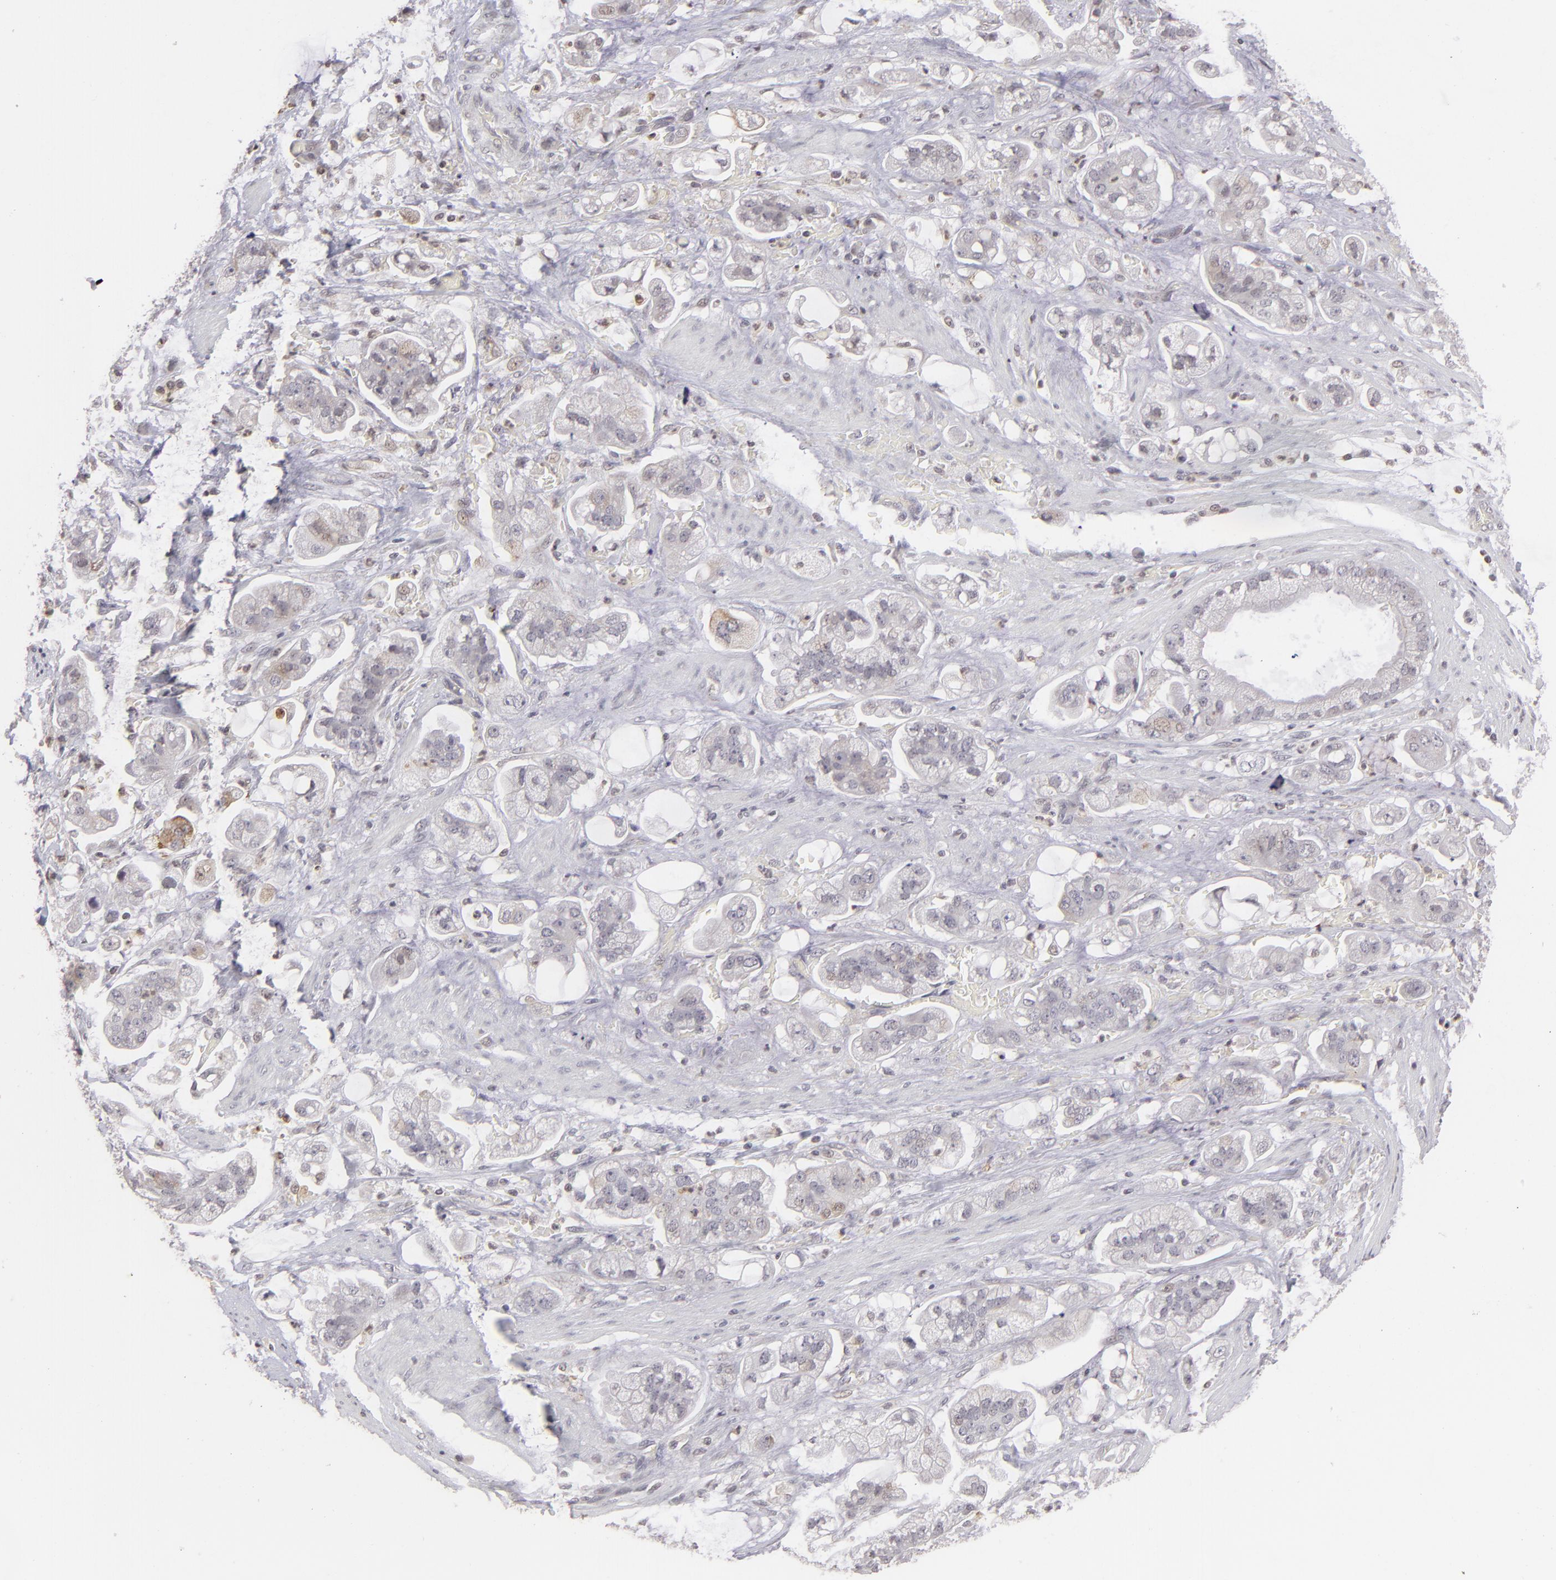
{"staining": {"intensity": "negative", "quantity": "none", "location": "none"}, "tissue": "stomach cancer", "cell_type": "Tumor cells", "image_type": "cancer", "snomed": [{"axis": "morphology", "description": "Adenocarcinoma, NOS"}, {"axis": "topography", "description": "Stomach"}], "caption": "The image shows no significant expression in tumor cells of stomach adenocarcinoma.", "gene": "CLDN2", "patient": {"sex": "male", "age": 62}}